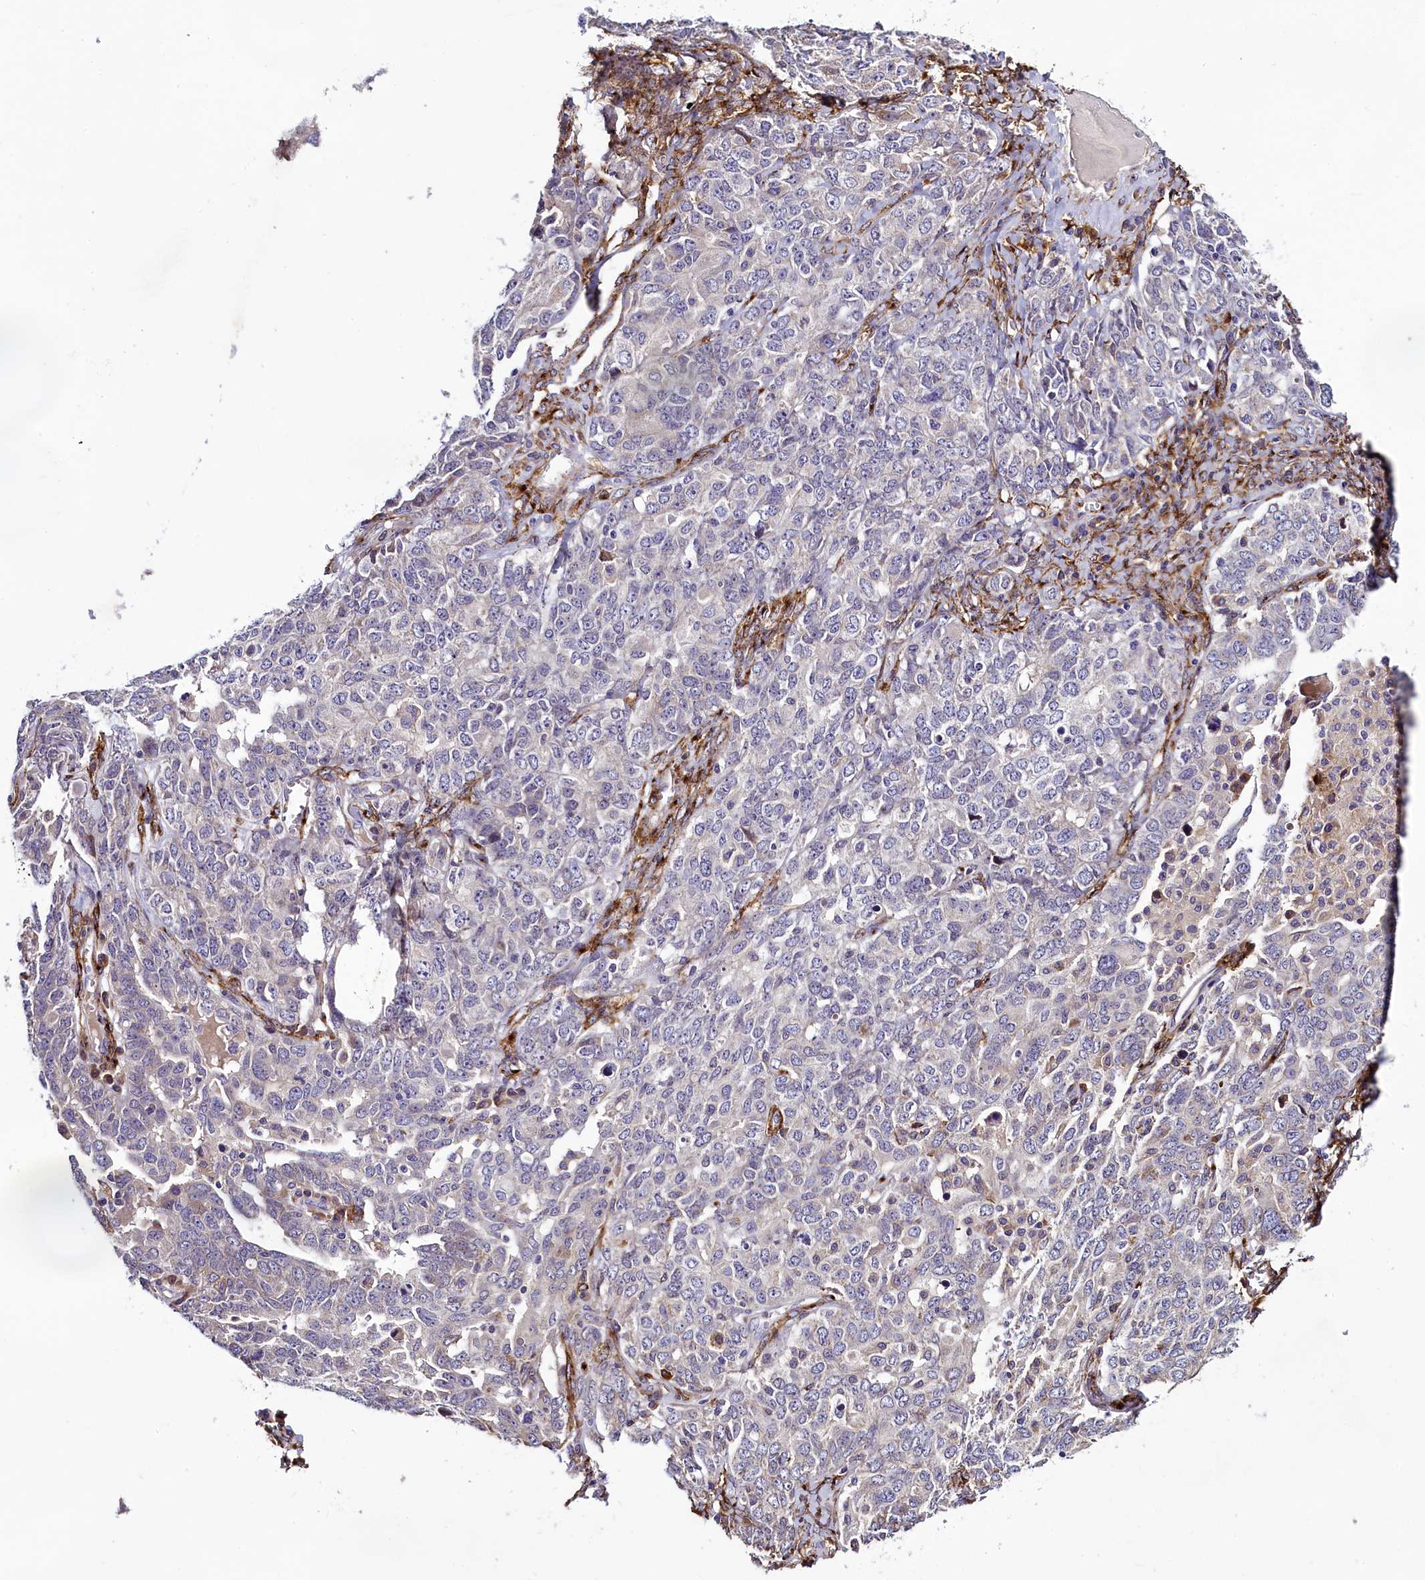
{"staining": {"intensity": "negative", "quantity": "none", "location": "none"}, "tissue": "ovarian cancer", "cell_type": "Tumor cells", "image_type": "cancer", "snomed": [{"axis": "morphology", "description": "Carcinoma, endometroid"}, {"axis": "topography", "description": "Ovary"}], "caption": "High magnification brightfield microscopy of endometroid carcinoma (ovarian) stained with DAB (brown) and counterstained with hematoxylin (blue): tumor cells show no significant expression. (Brightfield microscopy of DAB (3,3'-diaminobenzidine) immunohistochemistry (IHC) at high magnification).", "gene": "MRC2", "patient": {"sex": "female", "age": 62}}